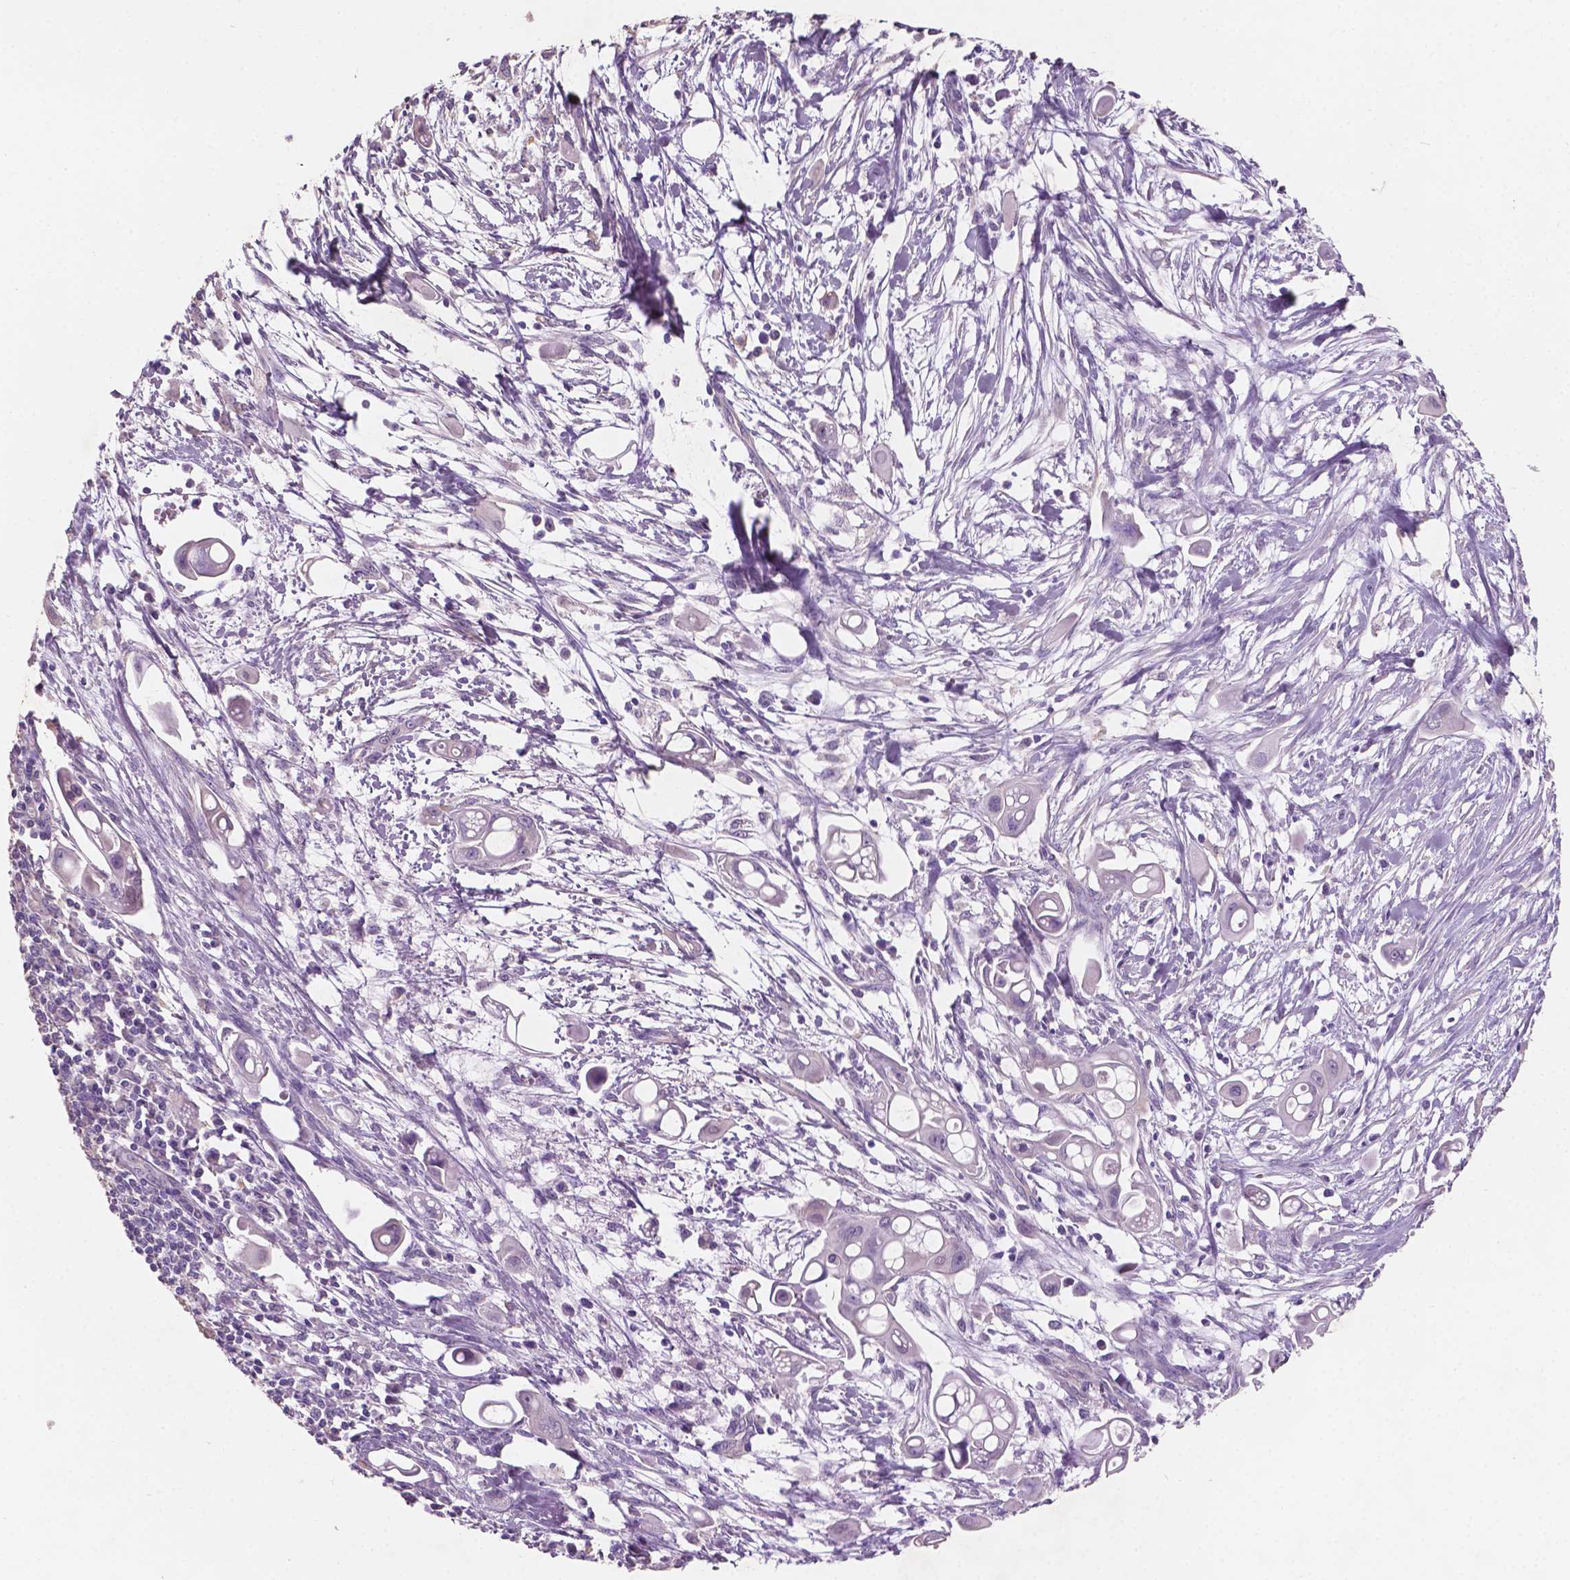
{"staining": {"intensity": "negative", "quantity": "none", "location": "none"}, "tissue": "pancreatic cancer", "cell_type": "Tumor cells", "image_type": "cancer", "snomed": [{"axis": "morphology", "description": "Adenocarcinoma, NOS"}, {"axis": "topography", "description": "Pancreas"}], "caption": "The IHC histopathology image has no significant expression in tumor cells of pancreatic adenocarcinoma tissue.", "gene": "SBSN", "patient": {"sex": "male", "age": 50}}